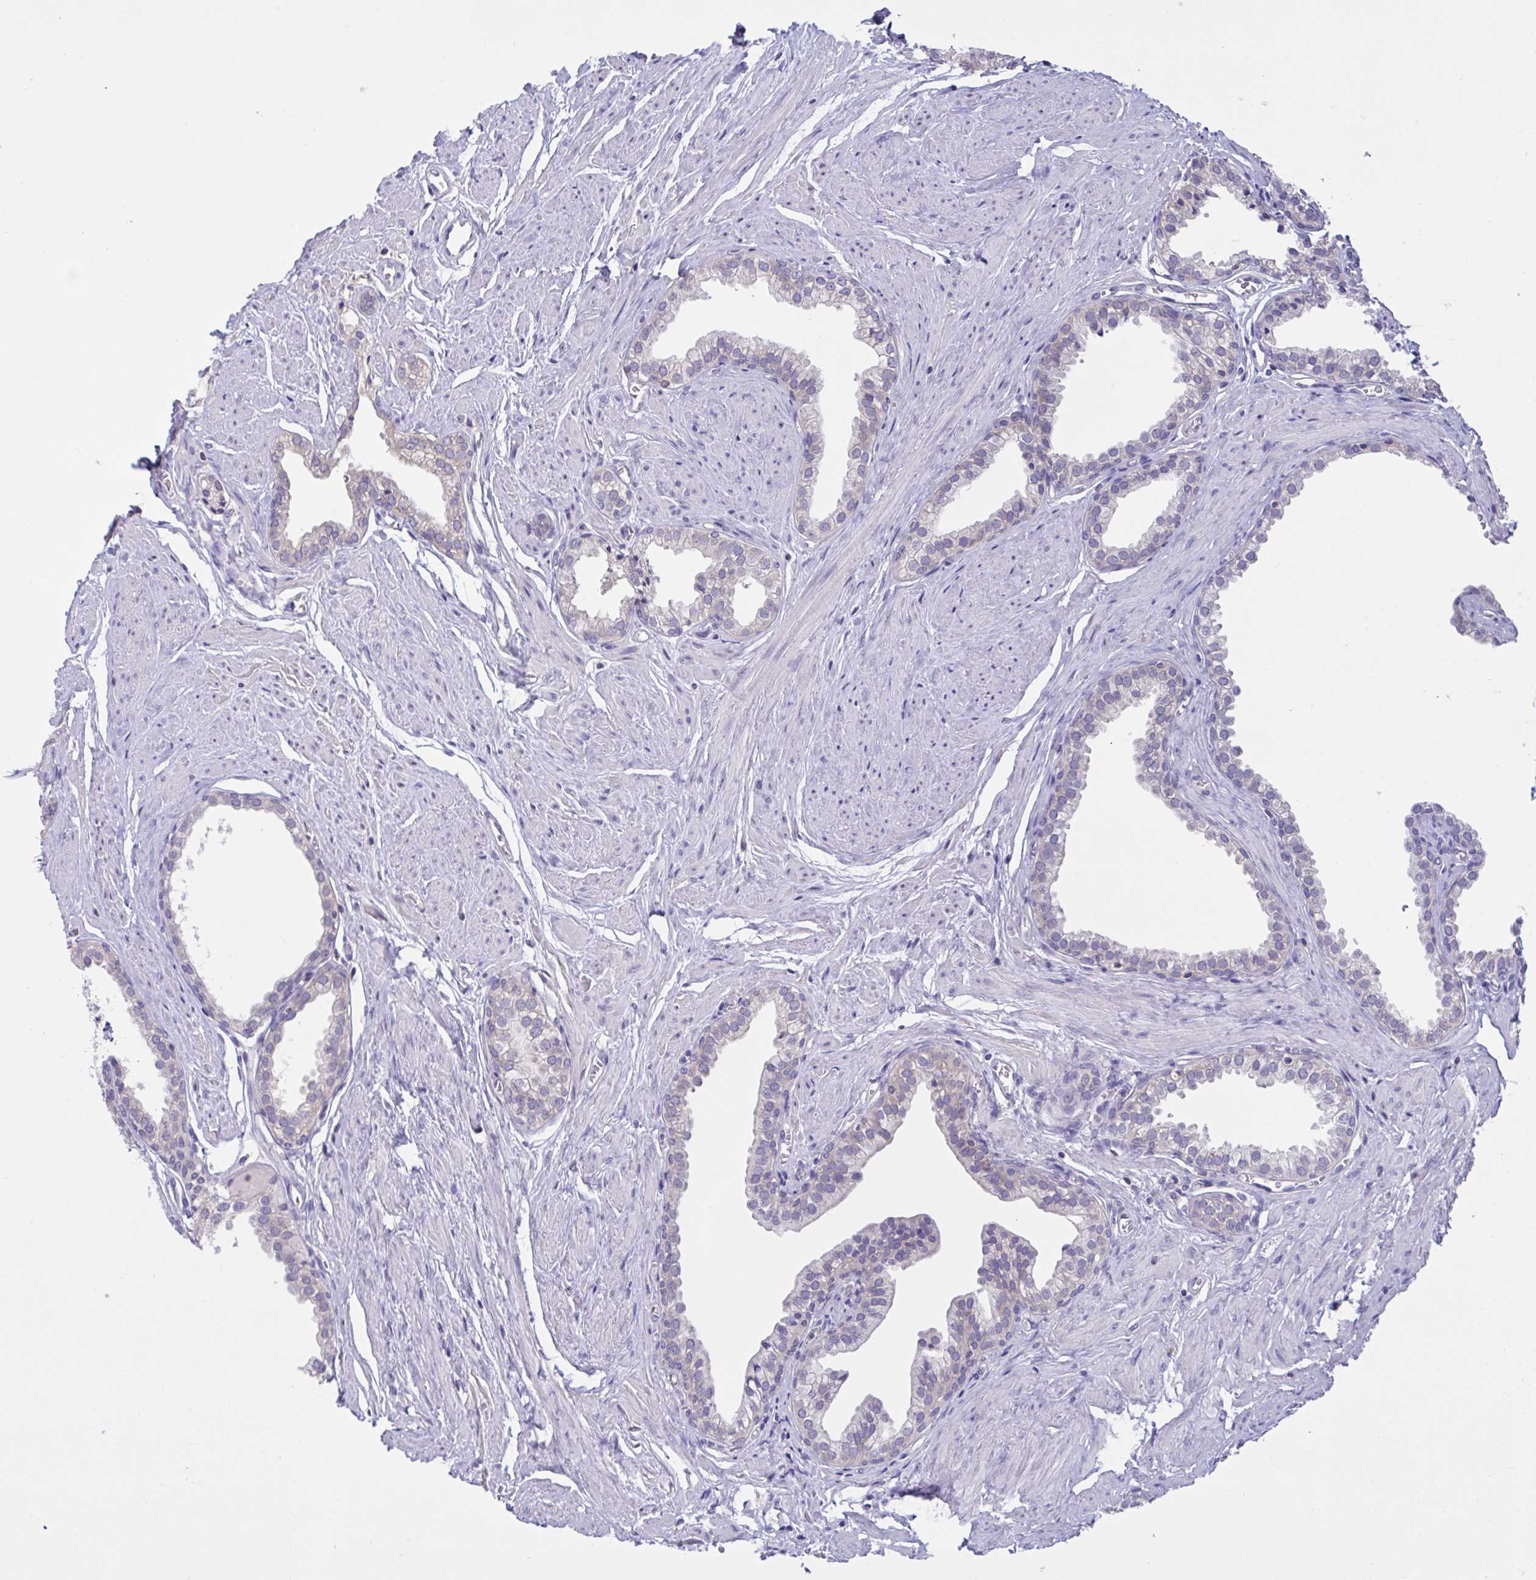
{"staining": {"intensity": "negative", "quantity": "none", "location": "none"}, "tissue": "prostate", "cell_type": "Glandular cells", "image_type": "normal", "snomed": [{"axis": "morphology", "description": "Normal tissue, NOS"}, {"axis": "topography", "description": "Prostate"}, {"axis": "topography", "description": "Peripheral nerve tissue"}], "caption": "Micrograph shows no significant protein expression in glandular cells of benign prostate. (DAB (3,3'-diaminobenzidine) immunohistochemistry, high magnification).", "gene": "TMEM41A", "patient": {"sex": "male", "age": 55}}